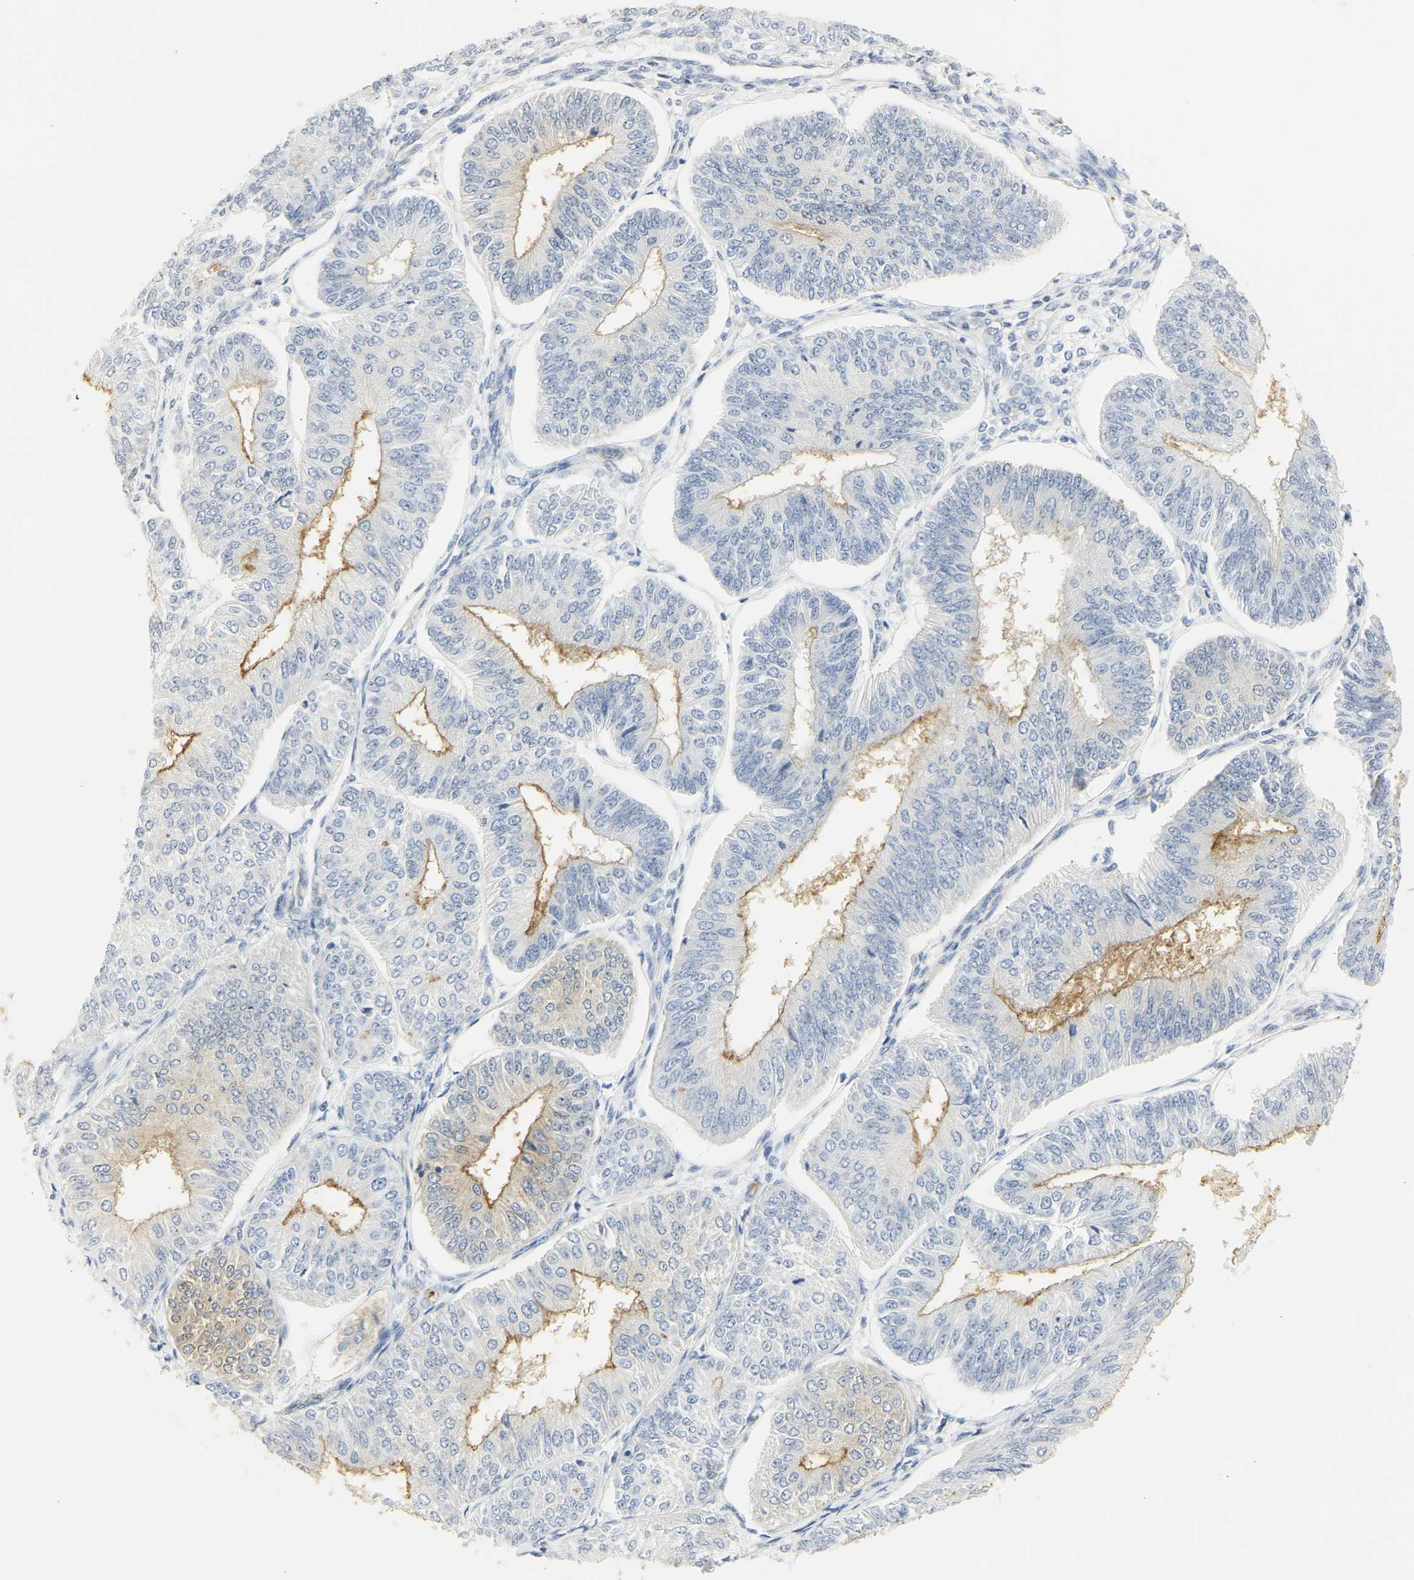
{"staining": {"intensity": "moderate", "quantity": "25%-75%", "location": "cytoplasmic/membranous"}, "tissue": "endometrial cancer", "cell_type": "Tumor cells", "image_type": "cancer", "snomed": [{"axis": "morphology", "description": "Adenocarcinoma, NOS"}, {"axis": "topography", "description": "Endometrium"}], "caption": "This image shows immunohistochemistry (IHC) staining of human endometrial cancer, with medium moderate cytoplasmic/membranous staining in about 25%-75% of tumor cells.", "gene": "CEACAM5", "patient": {"sex": "female", "age": 58}}